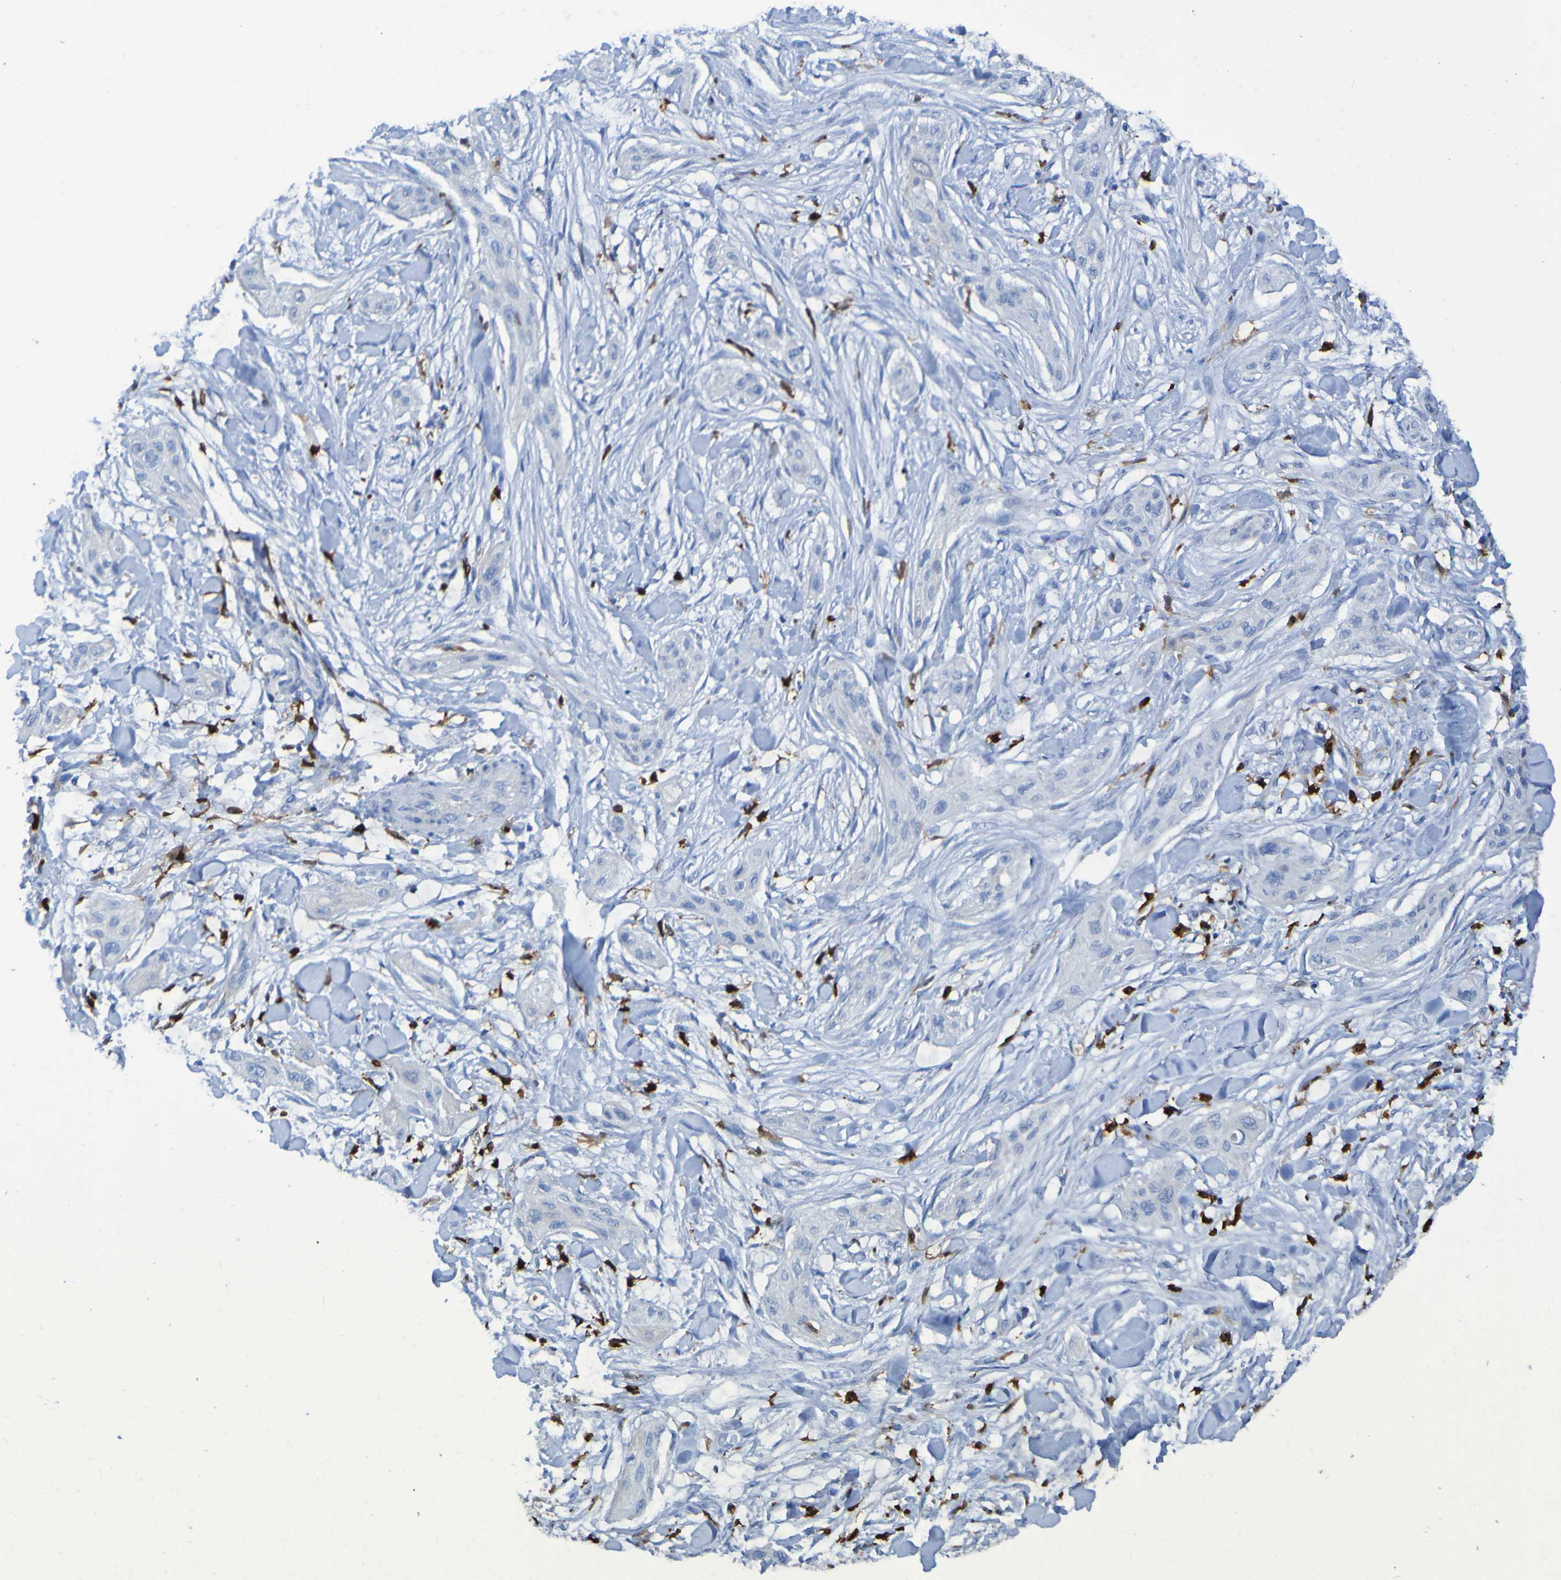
{"staining": {"intensity": "negative", "quantity": "none", "location": "none"}, "tissue": "lung cancer", "cell_type": "Tumor cells", "image_type": "cancer", "snomed": [{"axis": "morphology", "description": "Squamous cell carcinoma, NOS"}, {"axis": "topography", "description": "Lung"}], "caption": "A high-resolution photomicrograph shows immunohistochemistry staining of lung cancer, which shows no significant positivity in tumor cells. The staining was performed using DAB to visualize the protein expression in brown, while the nuclei were stained in blue with hematoxylin (Magnification: 20x).", "gene": "MPPE1", "patient": {"sex": "female", "age": 47}}